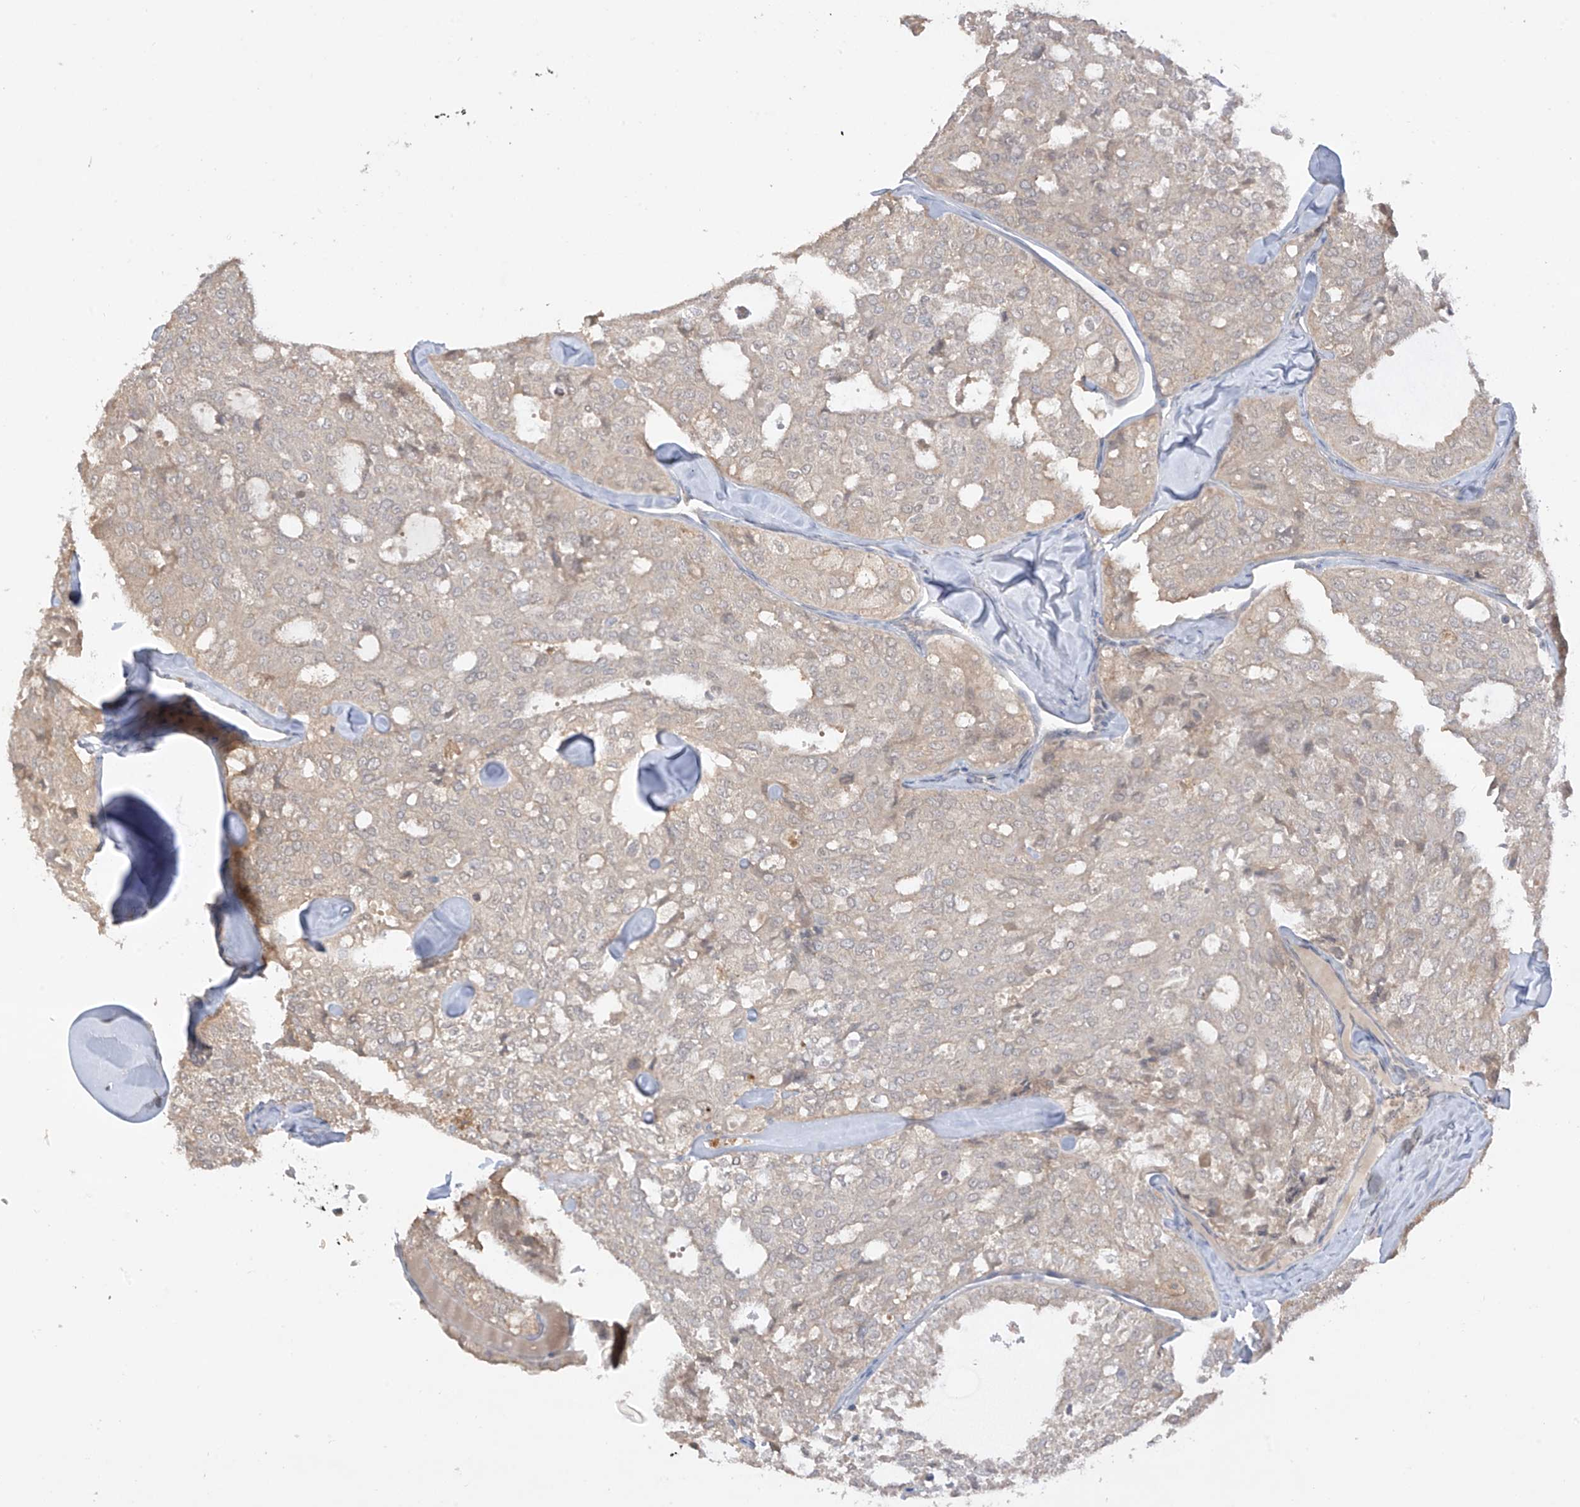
{"staining": {"intensity": "negative", "quantity": "none", "location": "none"}, "tissue": "thyroid cancer", "cell_type": "Tumor cells", "image_type": "cancer", "snomed": [{"axis": "morphology", "description": "Follicular adenoma carcinoma, NOS"}, {"axis": "topography", "description": "Thyroid gland"}], "caption": "The immunohistochemistry (IHC) photomicrograph has no significant positivity in tumor cells of follicular adenoma carcinoma (thyroid) tissue.", "gene": "ANGEL2", "patient": {"sex": "male", "age": 75}}